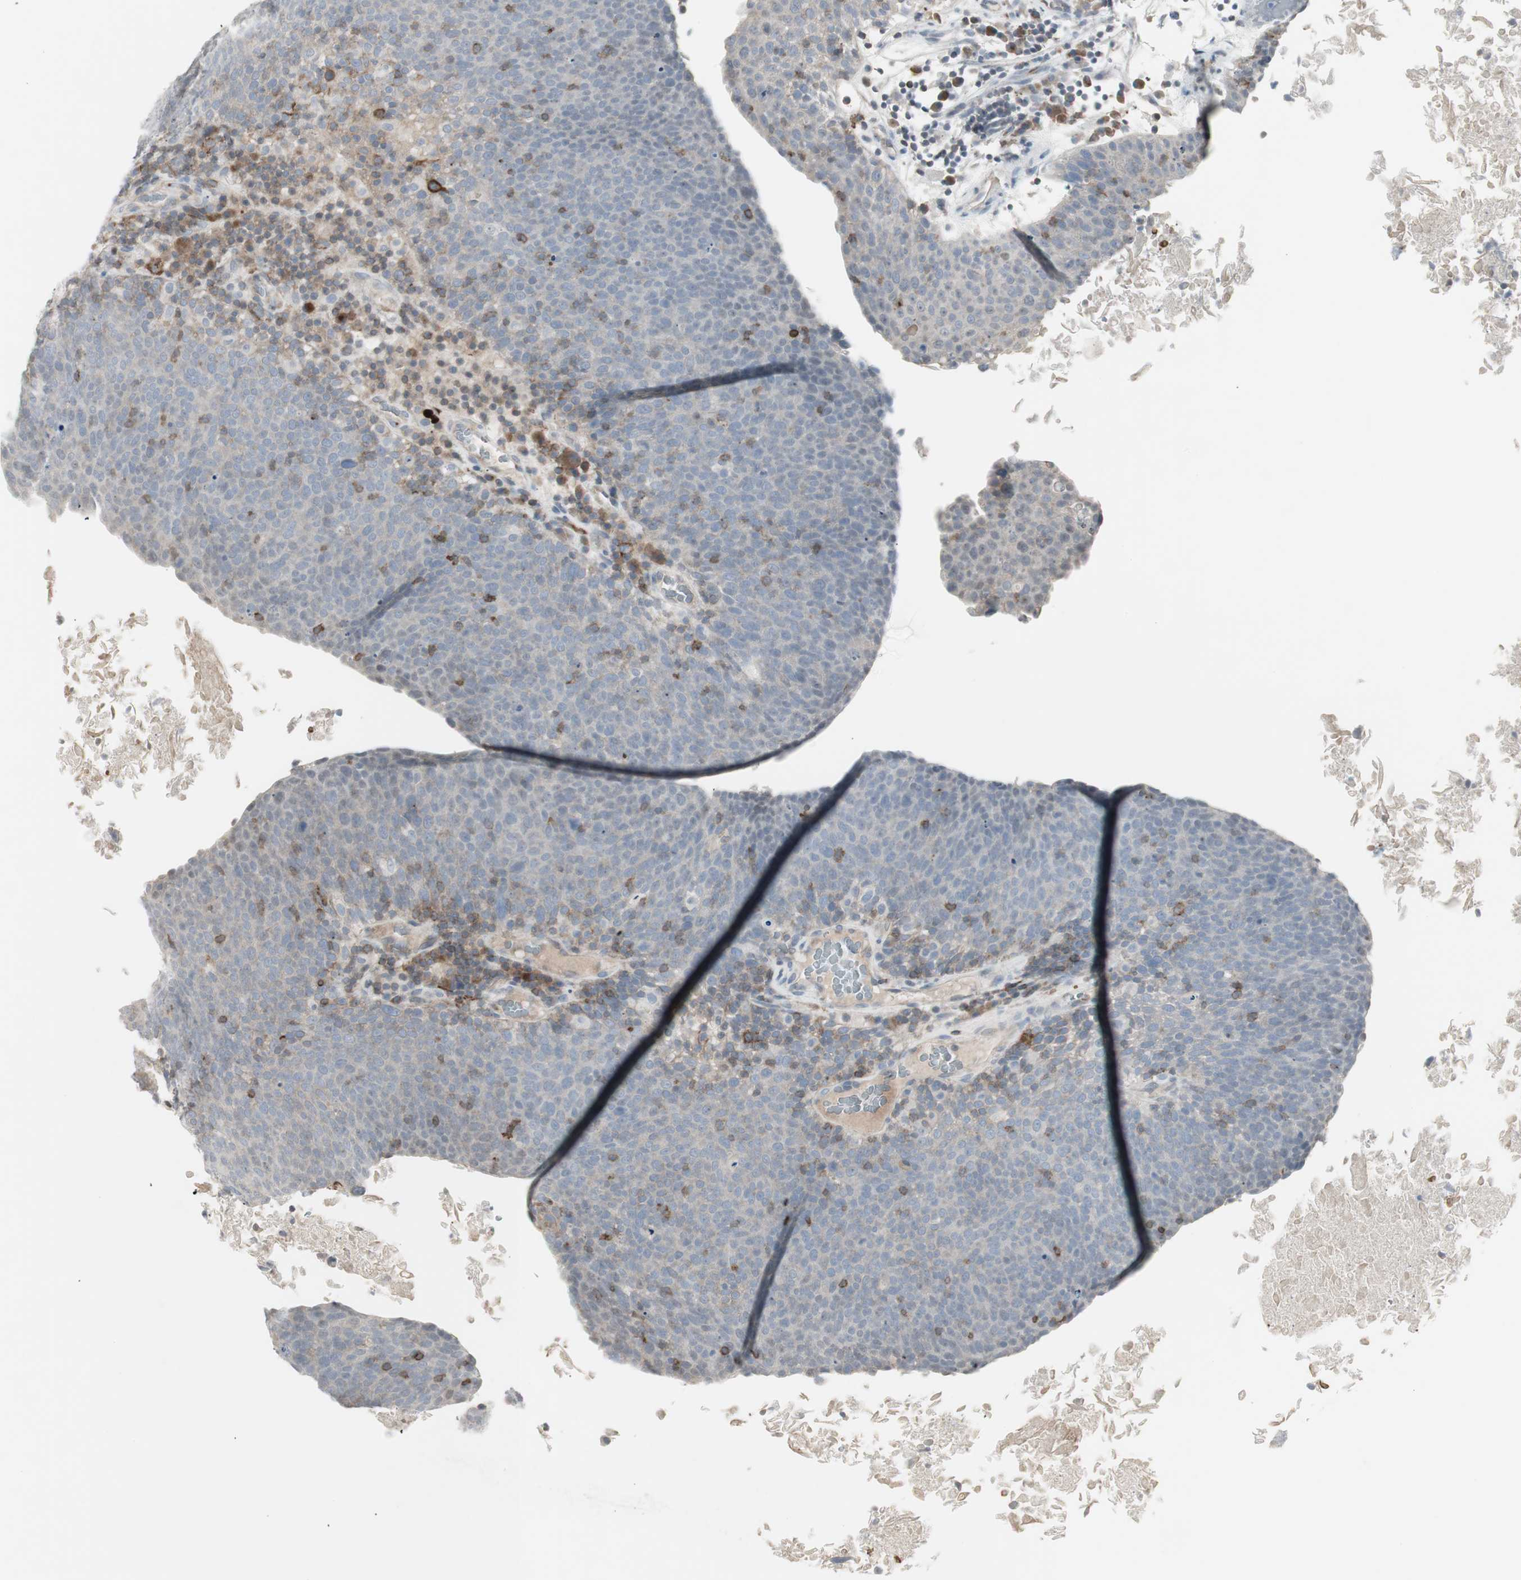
{"staining": {"intensity": "negative", "quantity": "none", "location": "none"}, "tissue": "head and neck cancer", "cell_type": "Tumor cells", "image_type": "cancer", "snomed": [{"axis": "morphology", "description": "Squamous cell carcinoma, NOS"}, {"axis": "morphology", "description": "Squamous cell carcinoma, metastatic, NOS"}, {"axis": "topography", "description": "Lymph node"}, {"axis": "topography", "description": "Head-Neck"}], "caption": "An image of human squamous cell carcinoma (head and neck) is negative for staining in tumor cells.", "gene": "MAP4K4", "patient": {"sex": "male", "age": 62}}